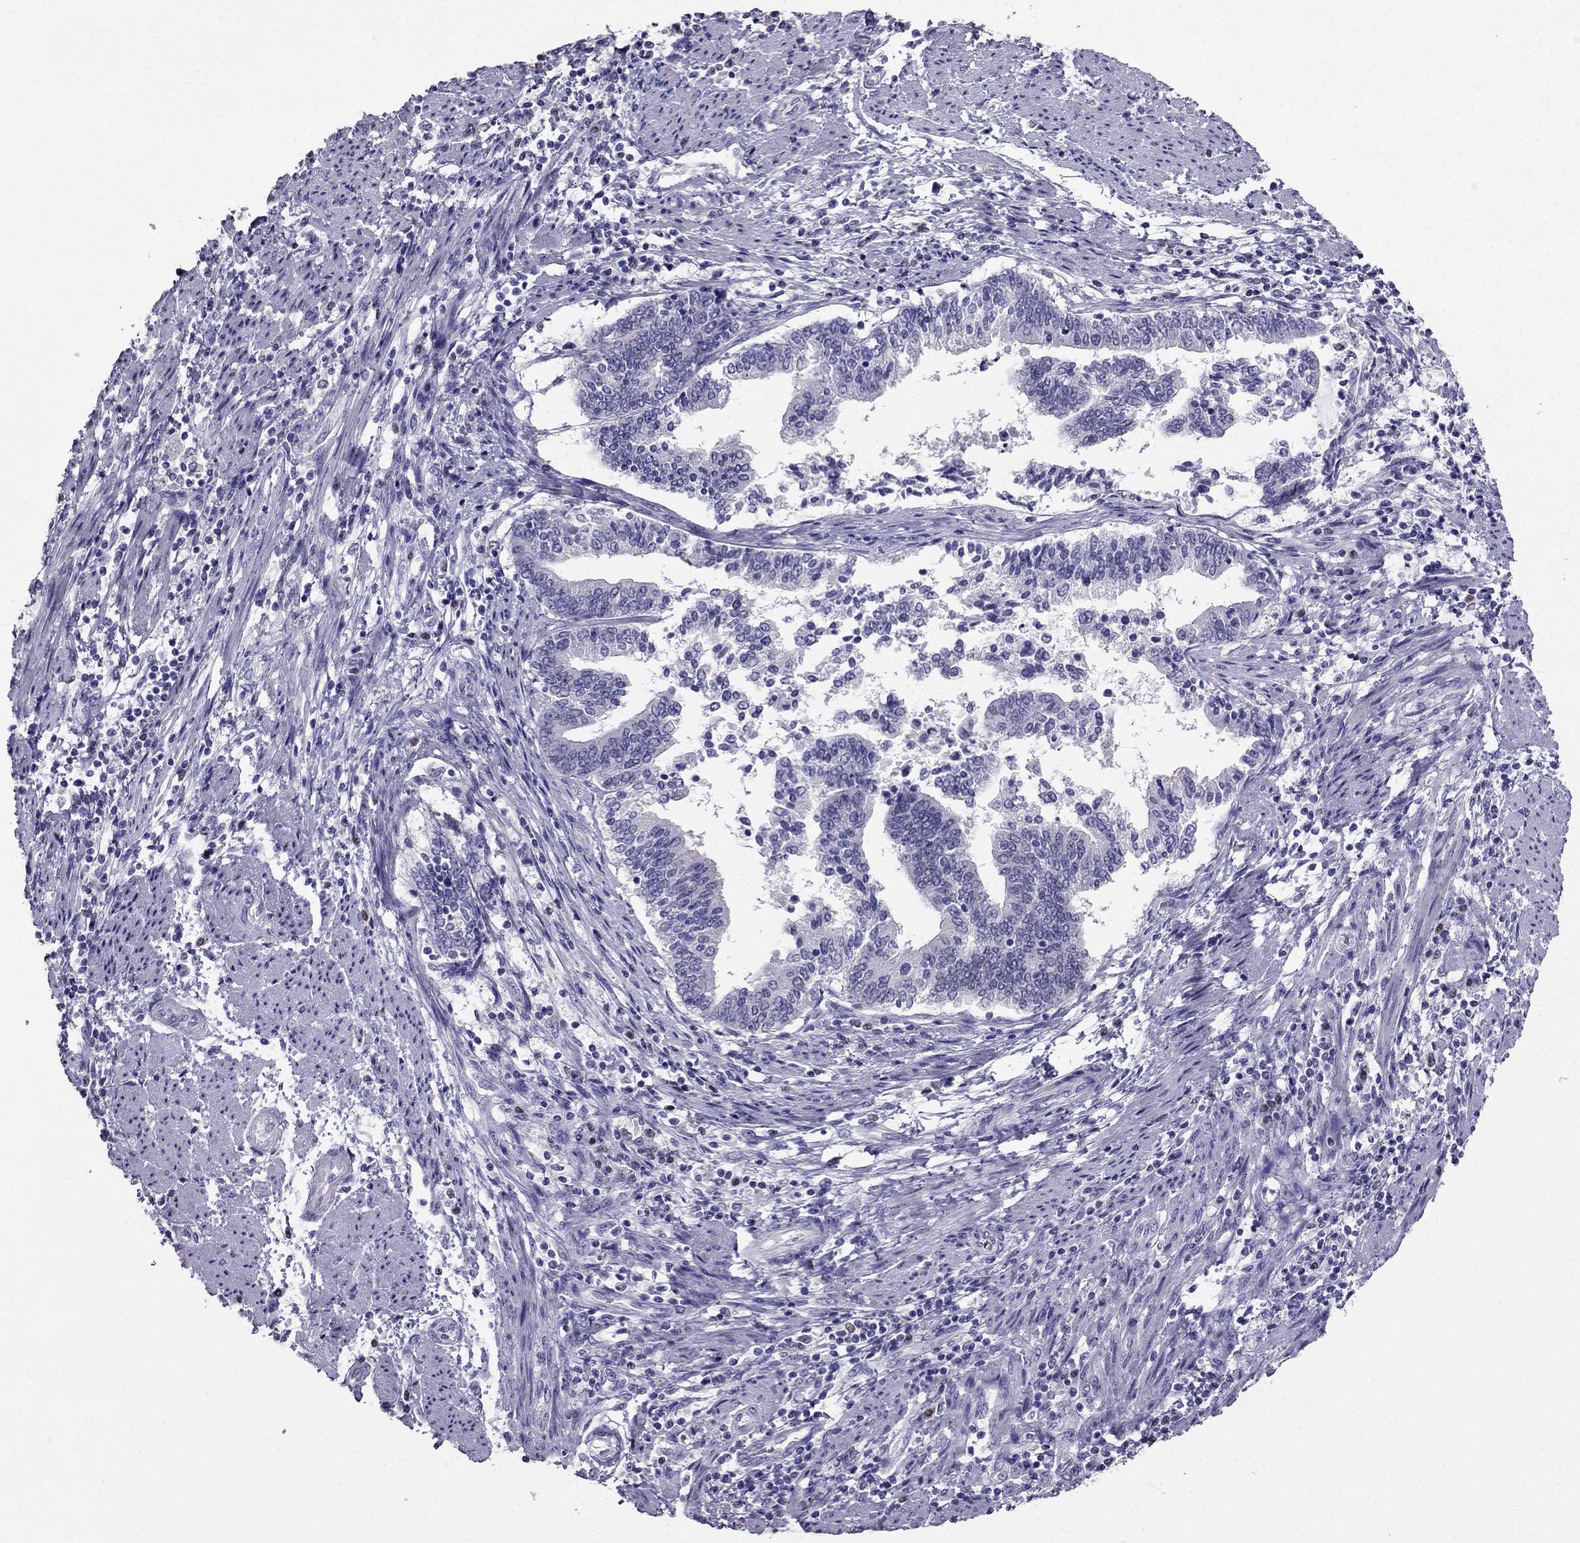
{"staining": {"intensity": "negative", "quantity": "none", "location": "none"}, "tissue": "endometrial cancer", "cell_type": "Tumor cells", "image_type": "cancer", "snomed": [{"axis": "morphology", "description": "Adenocarcinoma, NOS"}, {"axis": "topography", "description": "Endometrium"}], "caption": "DAB immunohistochemical staining of endometrial cancer shows no significant positivity in tumor cells.", "gene": "ARID3A", "patient": {"sex": "female", "age": 65}}